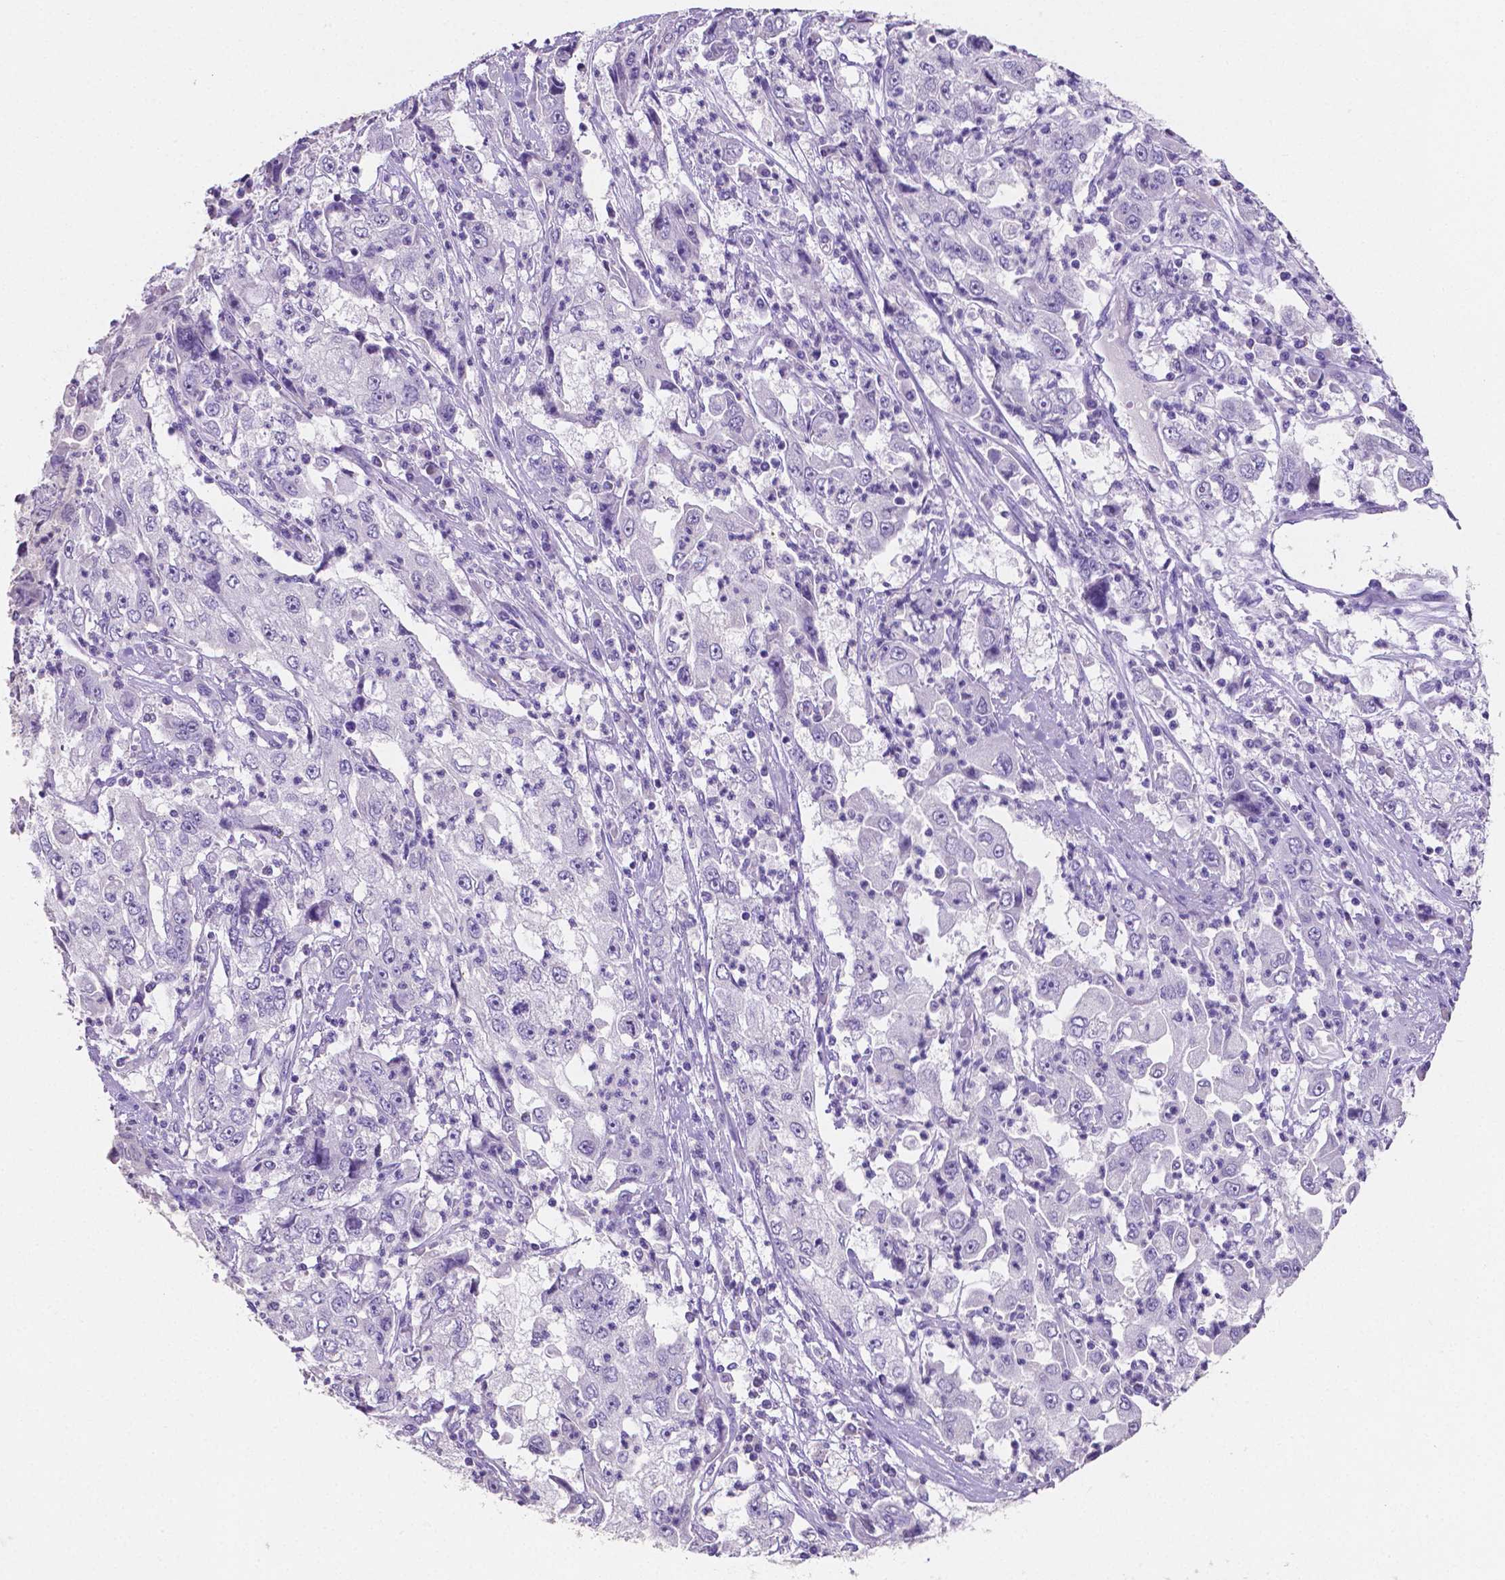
{"staining": {"intensity": "negative", "quantity": "none", "location": "none"}, "tissue": "cervical cancer", "cell_type": "Tumor cells", "image_type": "cancer", "snomed": [{"axis": "morphology", "description": "Squamous cell carcinoma, NOS"}, {"axis": "topography", "description": "Cervix"}], "caption": "Tumor cells are negative for brown protein staining in cervical cancer.", "gene": "SLC22A2", "patient": {"sex": "female", "age": 36}}